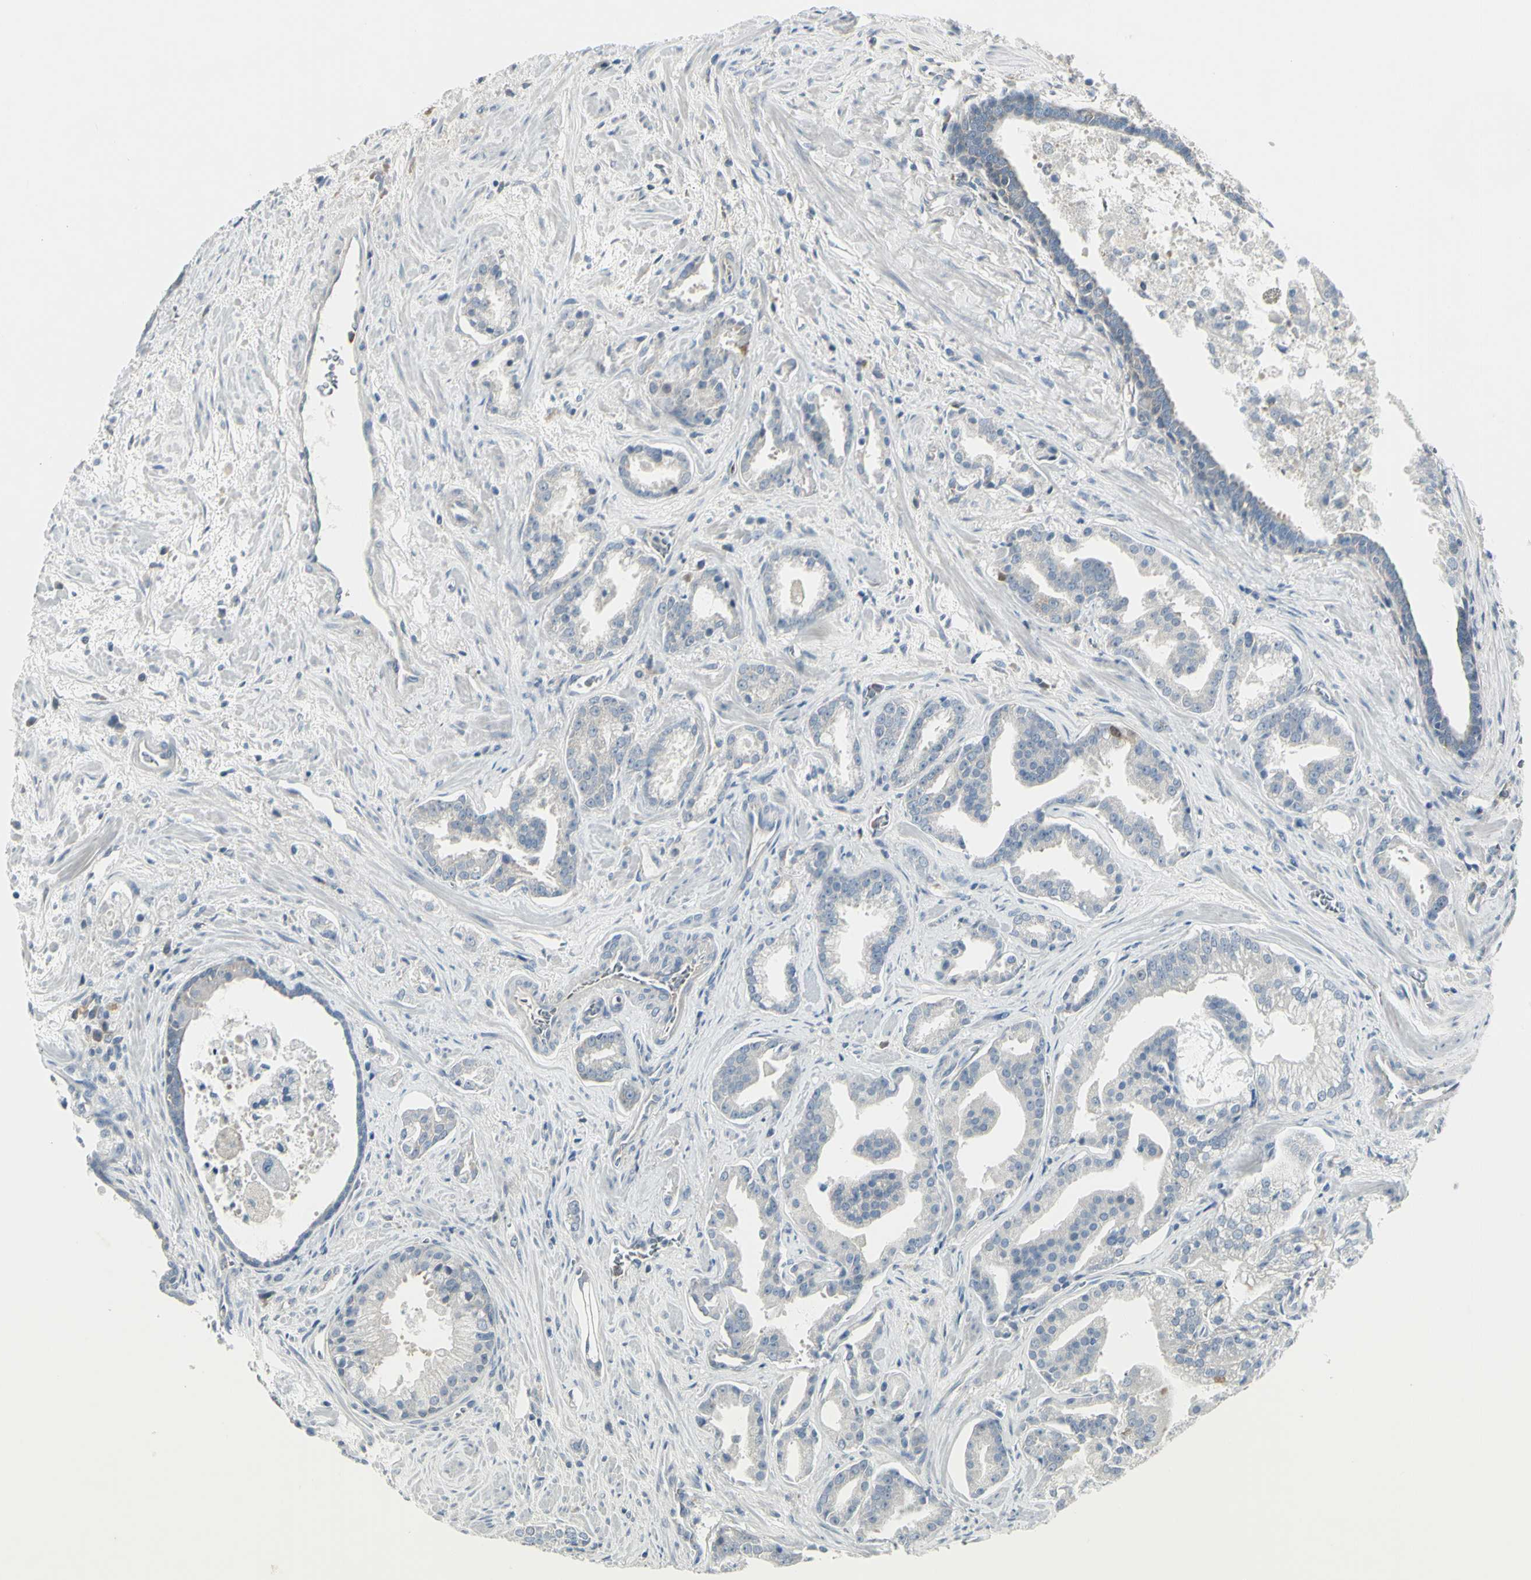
{"staining": {"intensity": "negative", "quantity": "none", "location": "none"}, "tissue": "prostate cancer", "cell_type": "Tumor cells", "image_type": "cancer", "snomed": [{"axis": "morphology", "description": "Adenocarcinoma, High grade"}, {"axis": "topography", "description": "Prostate"}], "caption": "Prostate cancer was stained to show a protein in brown. There is no significant staining in tumor cells. (DAB (3,3'-diaminobenzidine) IHC visualized using brightfield microscopy, high magnification).", "gene": "CCNB2", "patient": {"sex": "male", "age": 67}}